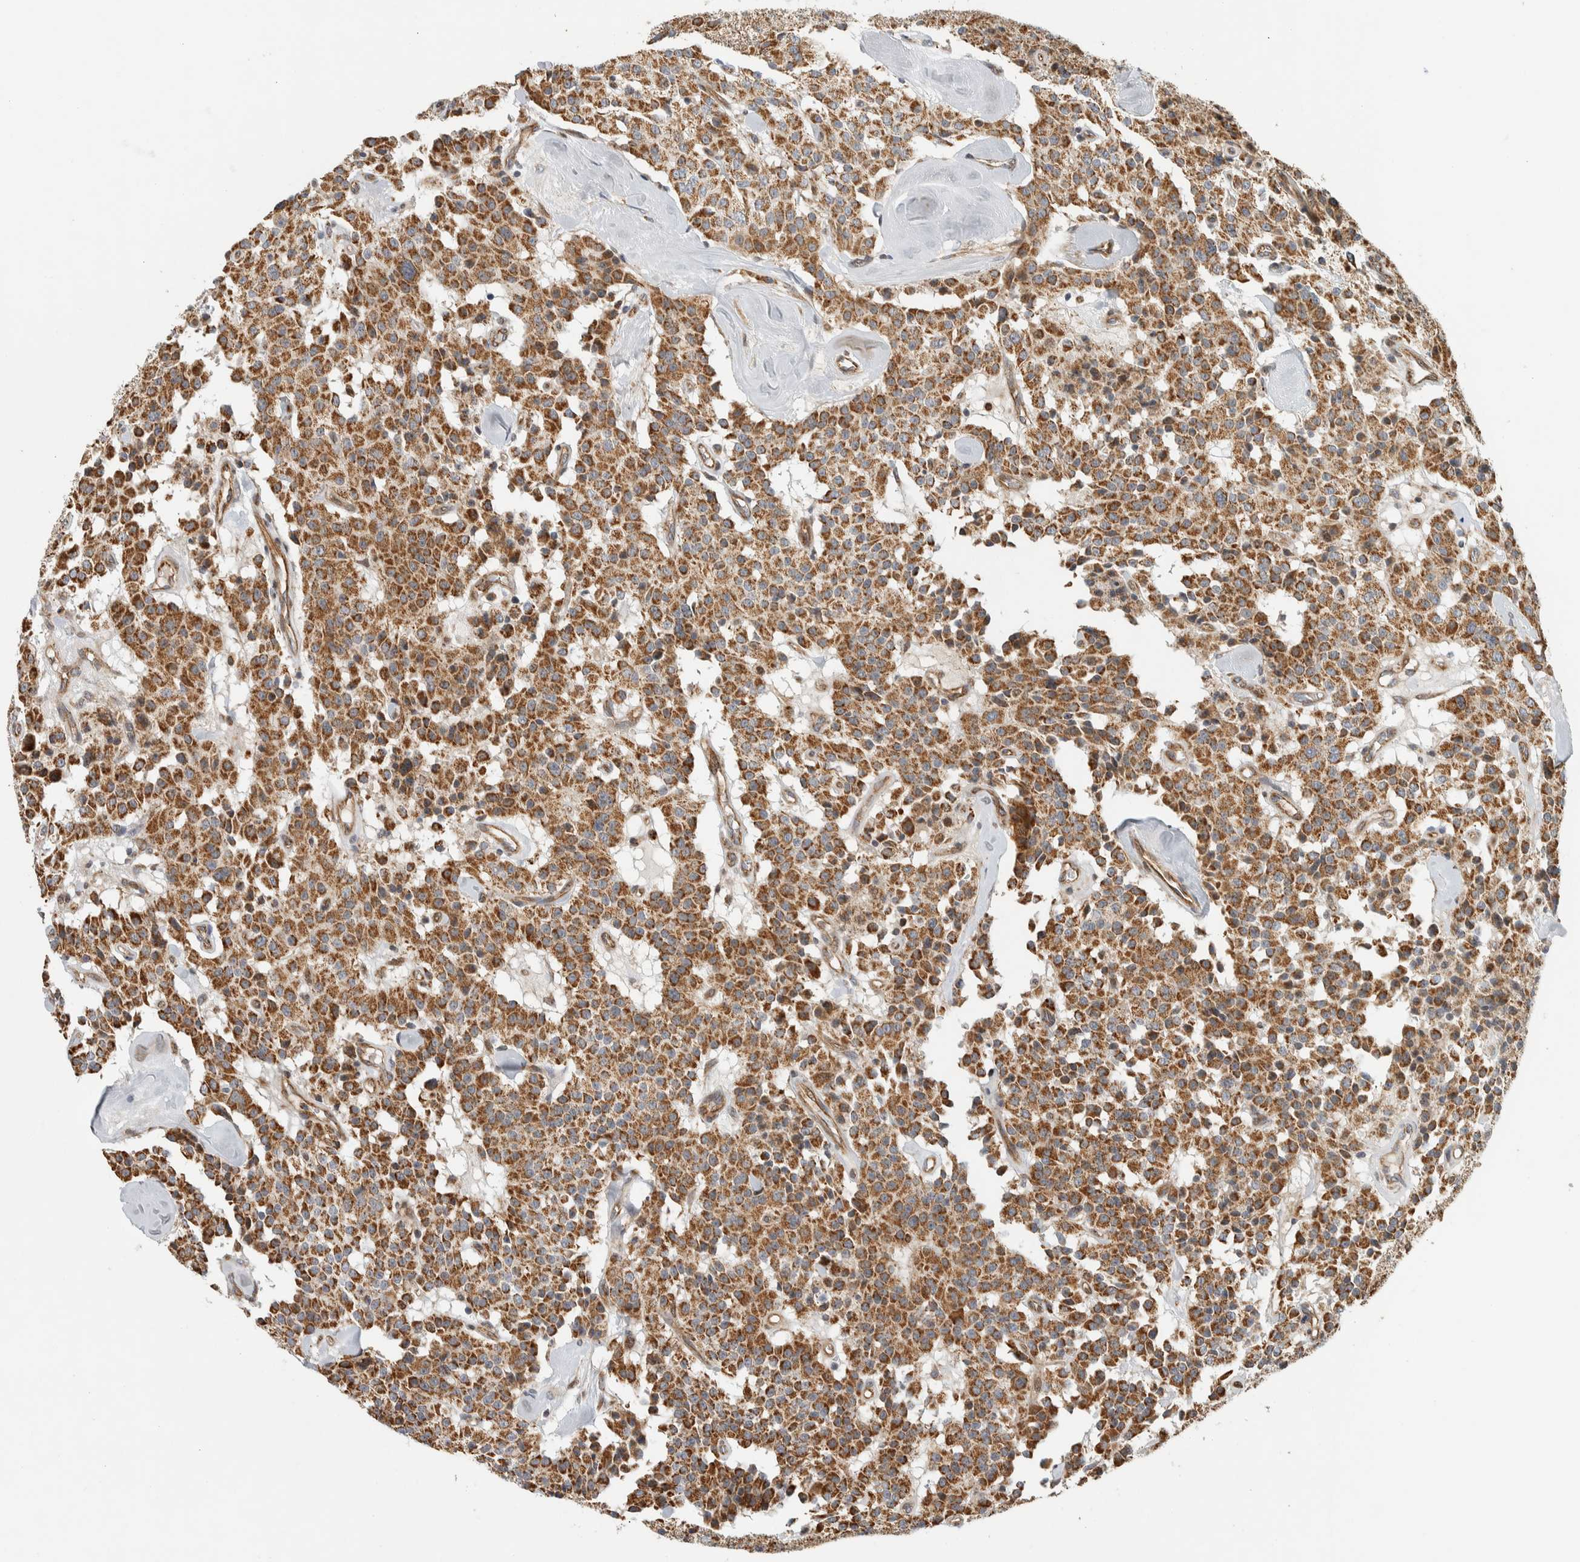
{"staining": {"intensity": "strong", "quantity": ">75%", "location": "cytoplasmic/membranous"}, "tissue": "carcinoid", "cell_type": "Tumor cells", "image_type": "cancer", "snomed": [{"axis": "morphology", "description": "Carcinoid, malignant, NOS"}, {"axis": "topography", "description": "Lung"}], "caption": "Protein positivity by IHC exhibits strong cytoplasmic/membranous staining in approximately >75% of tumor cells in carcinoid. The staining was performed using DAB, with brown indicating positive protein expression. Nuclei are stained blue with hematoxylin.", "gene": "AFP", "patient": {"sex": "male", "age": 30}}